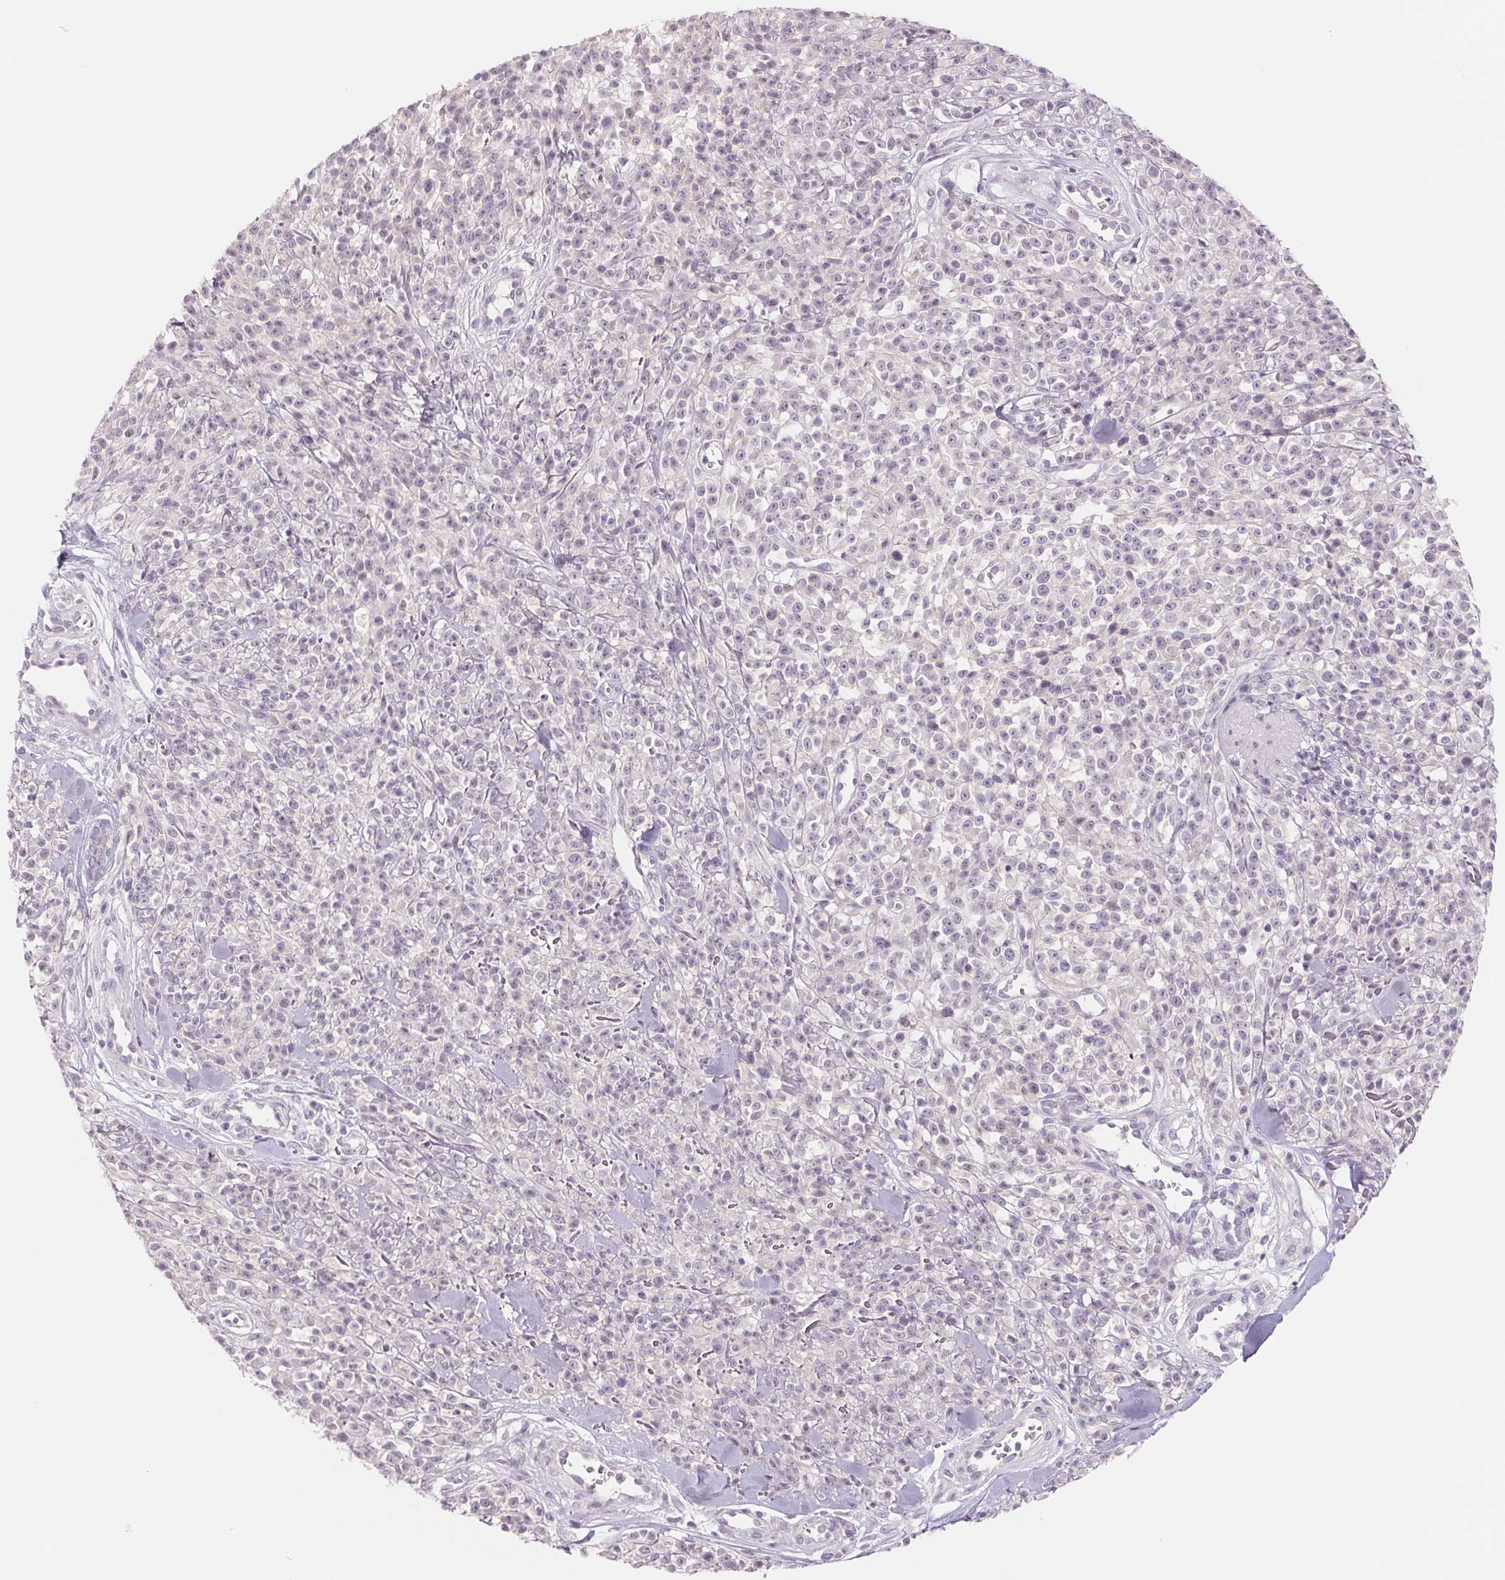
{"staining": {"intensity": "negative", "quantity": "none", "location": "none"}, "tissue": "melanoma", "cell_type": "Tumor cells", "image_type": "cancer", "snomed": [{"axis": "morphology", "description": "Malignant melanoma, NOS"}, {"axis": "topography", "description": "Skin"}, {"axis": "topography", "description": "Skin of trunk"}], "caption": "Tumor cells show no significant protein expression in malignant melanoma.", "gene": "CCDC168", "patient": {"sex": "male", "age": 74}}